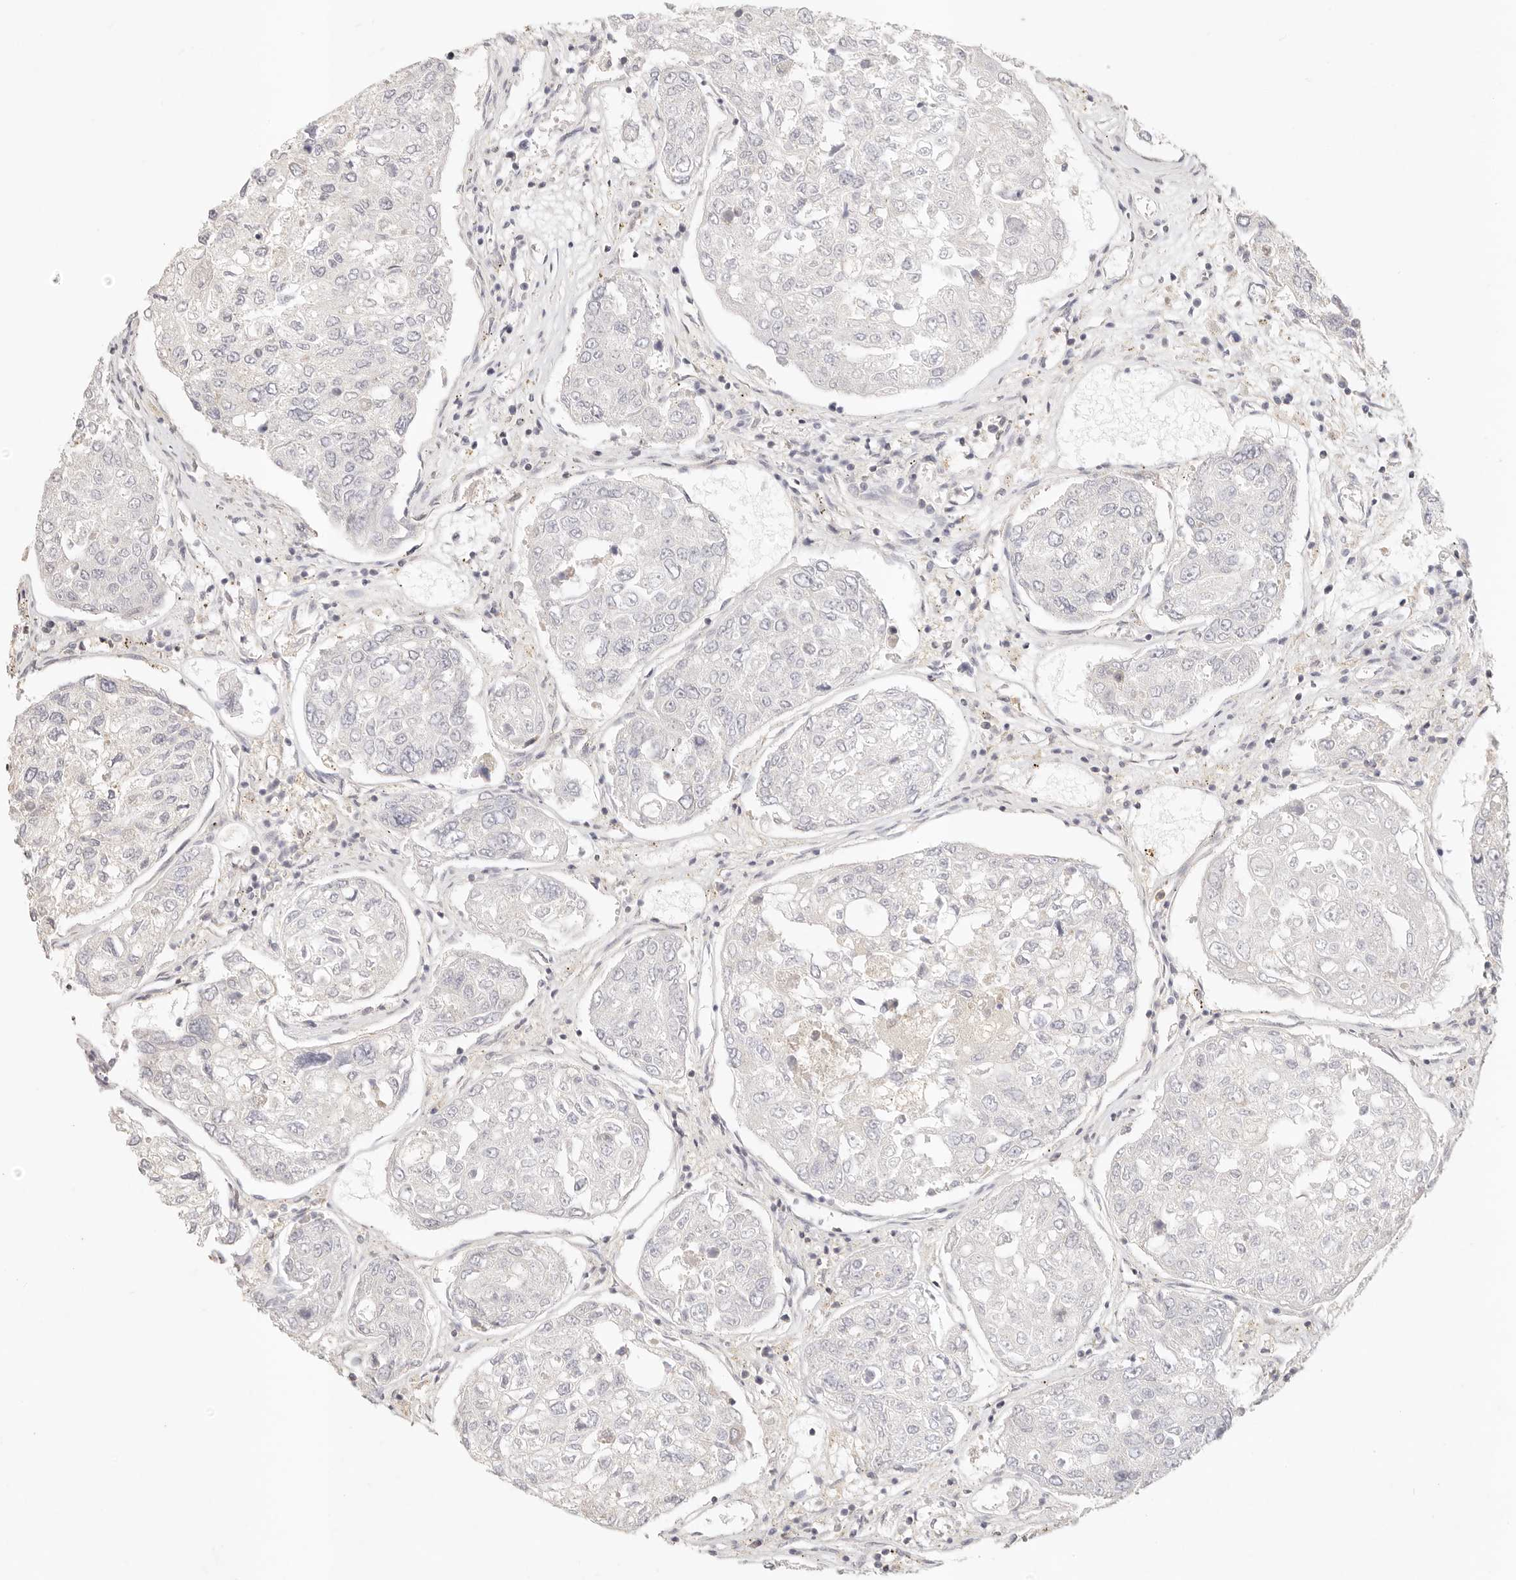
{"staining": {"intensity": "negative", "quantity": "none", "location": "none"}, "tissue": "urothelial cancer", "cell_type": "Tumor cells", "image_type": "cancer", "snomed": [{"axis": "morphology", "description": "Urothelial carcinoma, High grade"}, {"axis": "topography", "description": "Lymph node"}, {"axis": "topography", "description": "Urinary bladder"}], "caption": "High-grade urothelial carcinoma stained for a protein using immunohistochemistry shows no expression tumor cells.", "gene": "GPR156", "patient": {"sex": "male", "age": 51}}